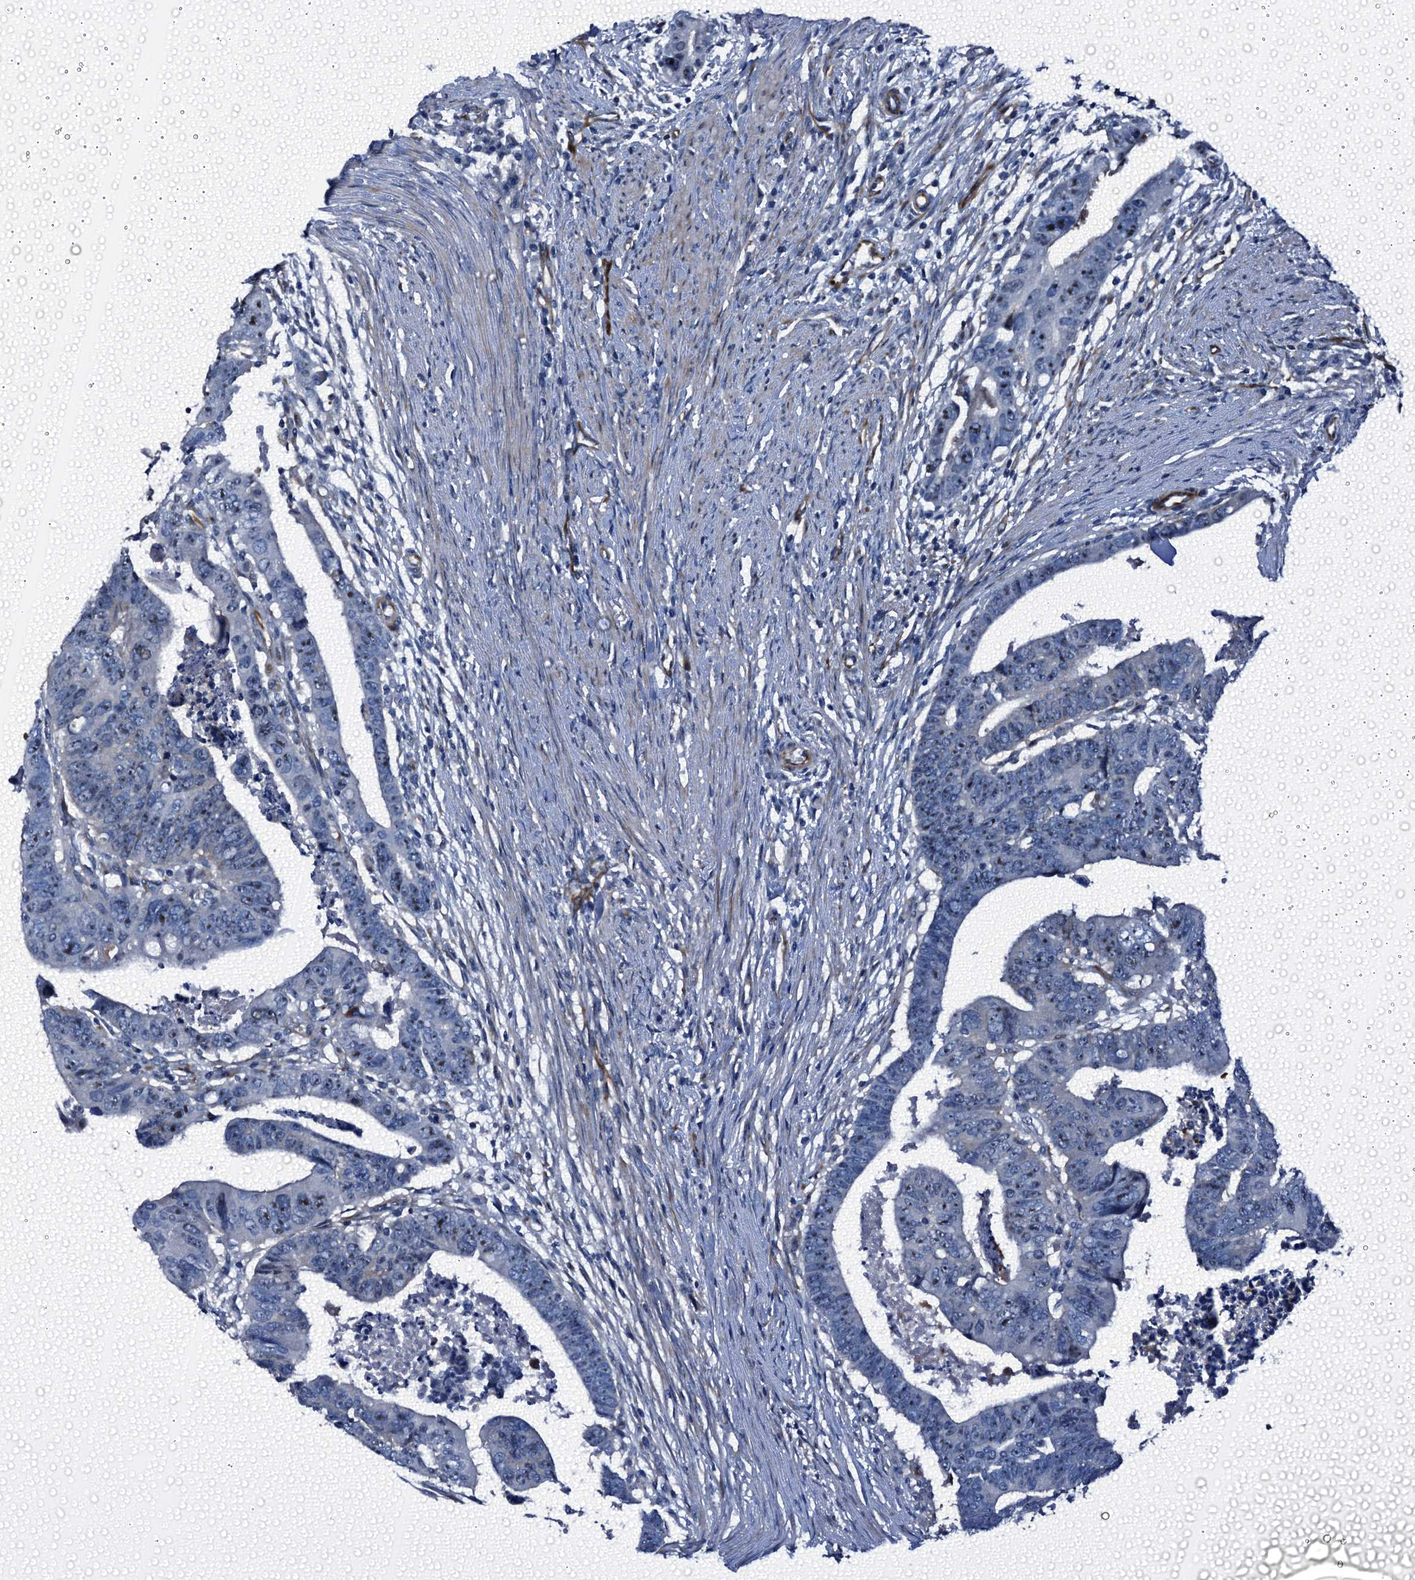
{"staining": {"intensity": "moderate", "quantity": "25%-75%", "location": "nuclear"}, "tissue": "colorectal cancer", "cell_type": "Tumor cells", "image_type": "cancer", "snomed": [{"axis": "morphology", "description": "Adenocarcinoma, NOS"}, {"axis": "topography", "description": "Rectum"}], "caption": "A photomicrograph of human colorectal cancer (adenocarcinoma) stained for a protein exhibits moderate nuclear brown staining in tumor cells.", "gene": "EMG1", "patient": {"sex": "female", "age": 65}}